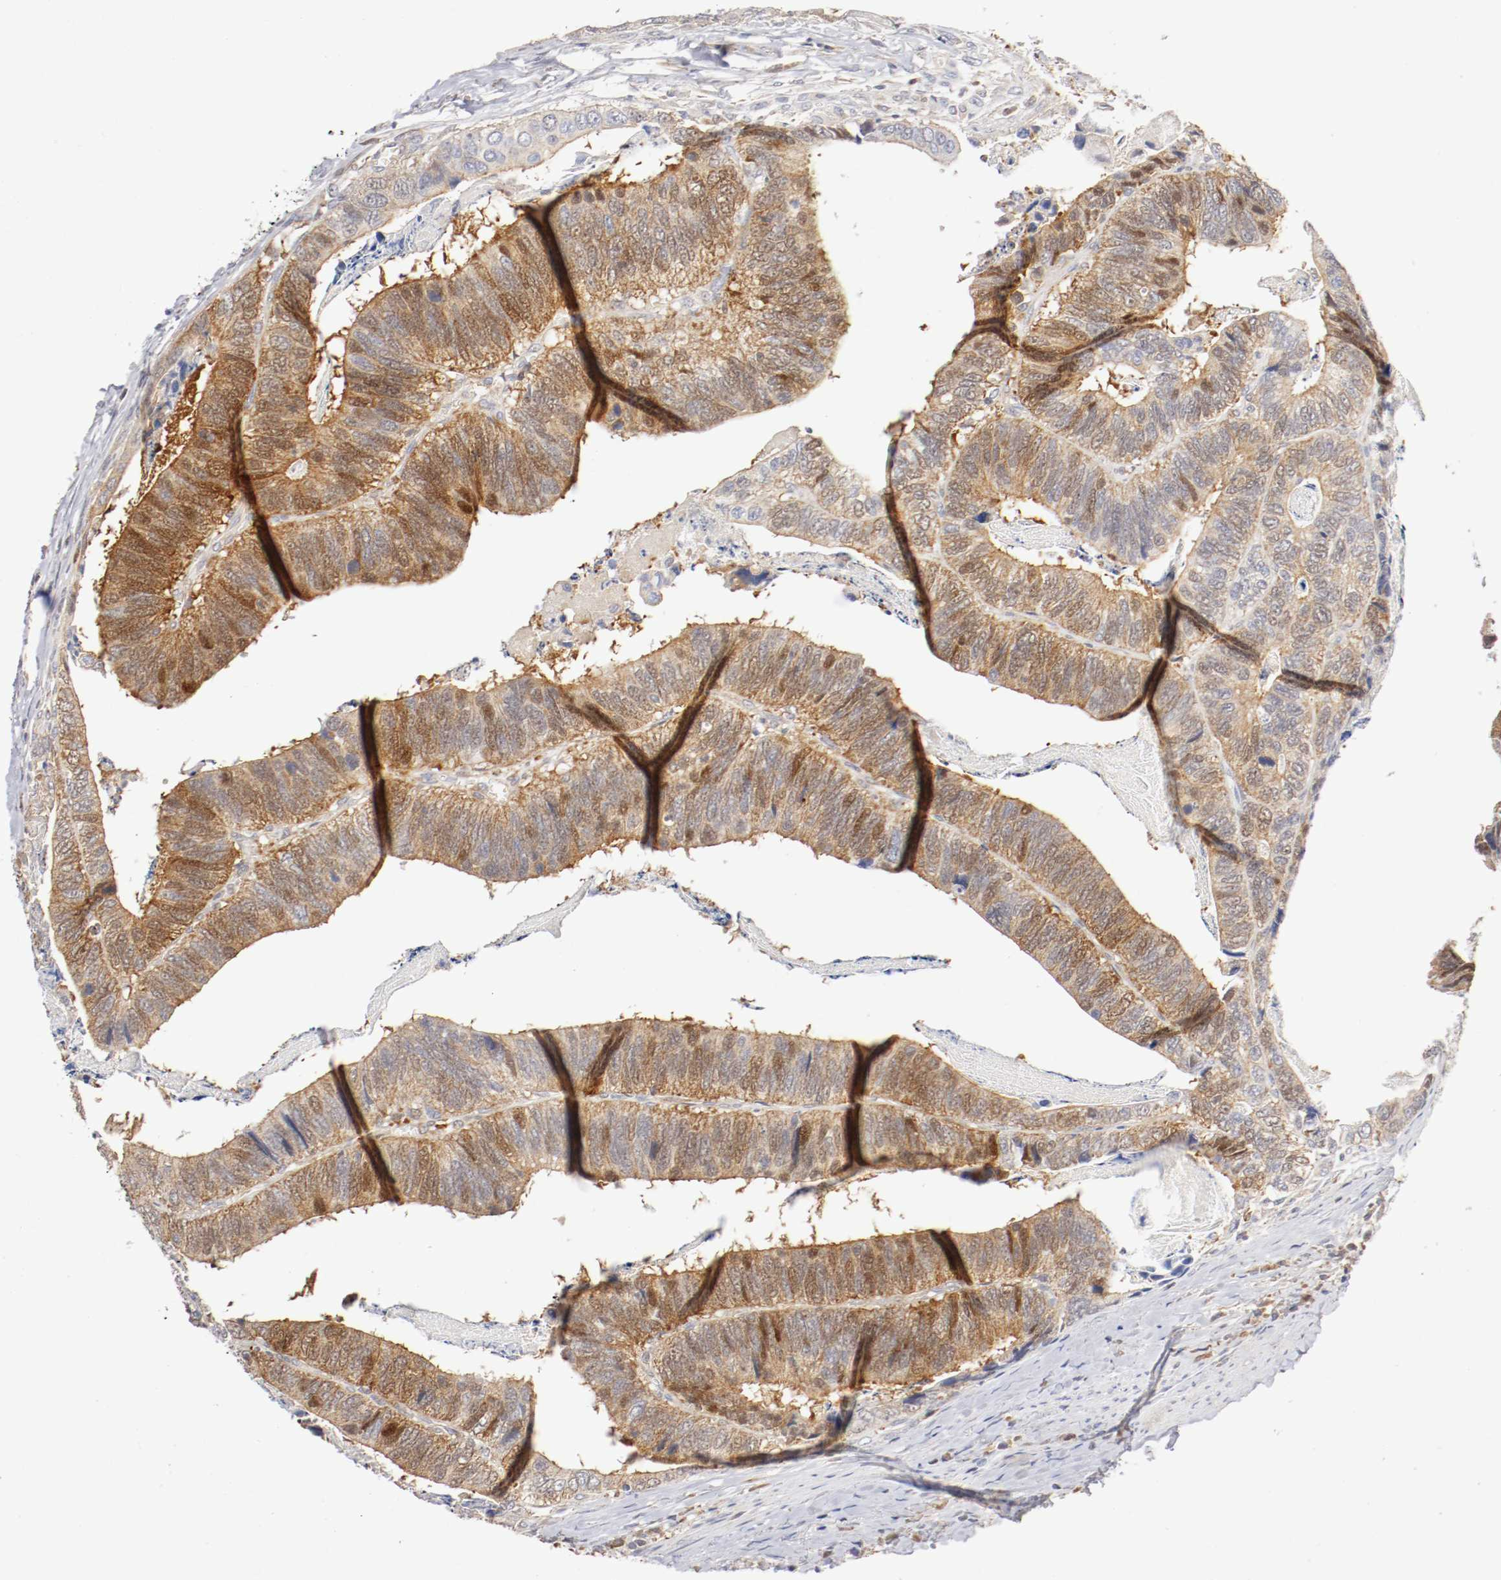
{"staining": {"intensity": "moderate", "quantity": ">75%", "location": "cytoplasmic/membranous,nuclear"}, "tissue": "colorectal cancer", "cell_type": "Tumor cells", "image_type": "cancer", "snomed": [{"axis": "morphology", "description": "Adenocarcinoma, NOS"}, {"axis": "topography", "description": "Colon"}], "caption": "Human colorectal cancer (adenocarcinoma) stained with a brown dye displays moderate cytoplasmic/membranous and nuclear positive expression in about >75% of tumor cells.", "gene": "CDK6", "patient": {"sex": "male", "age": 72}}